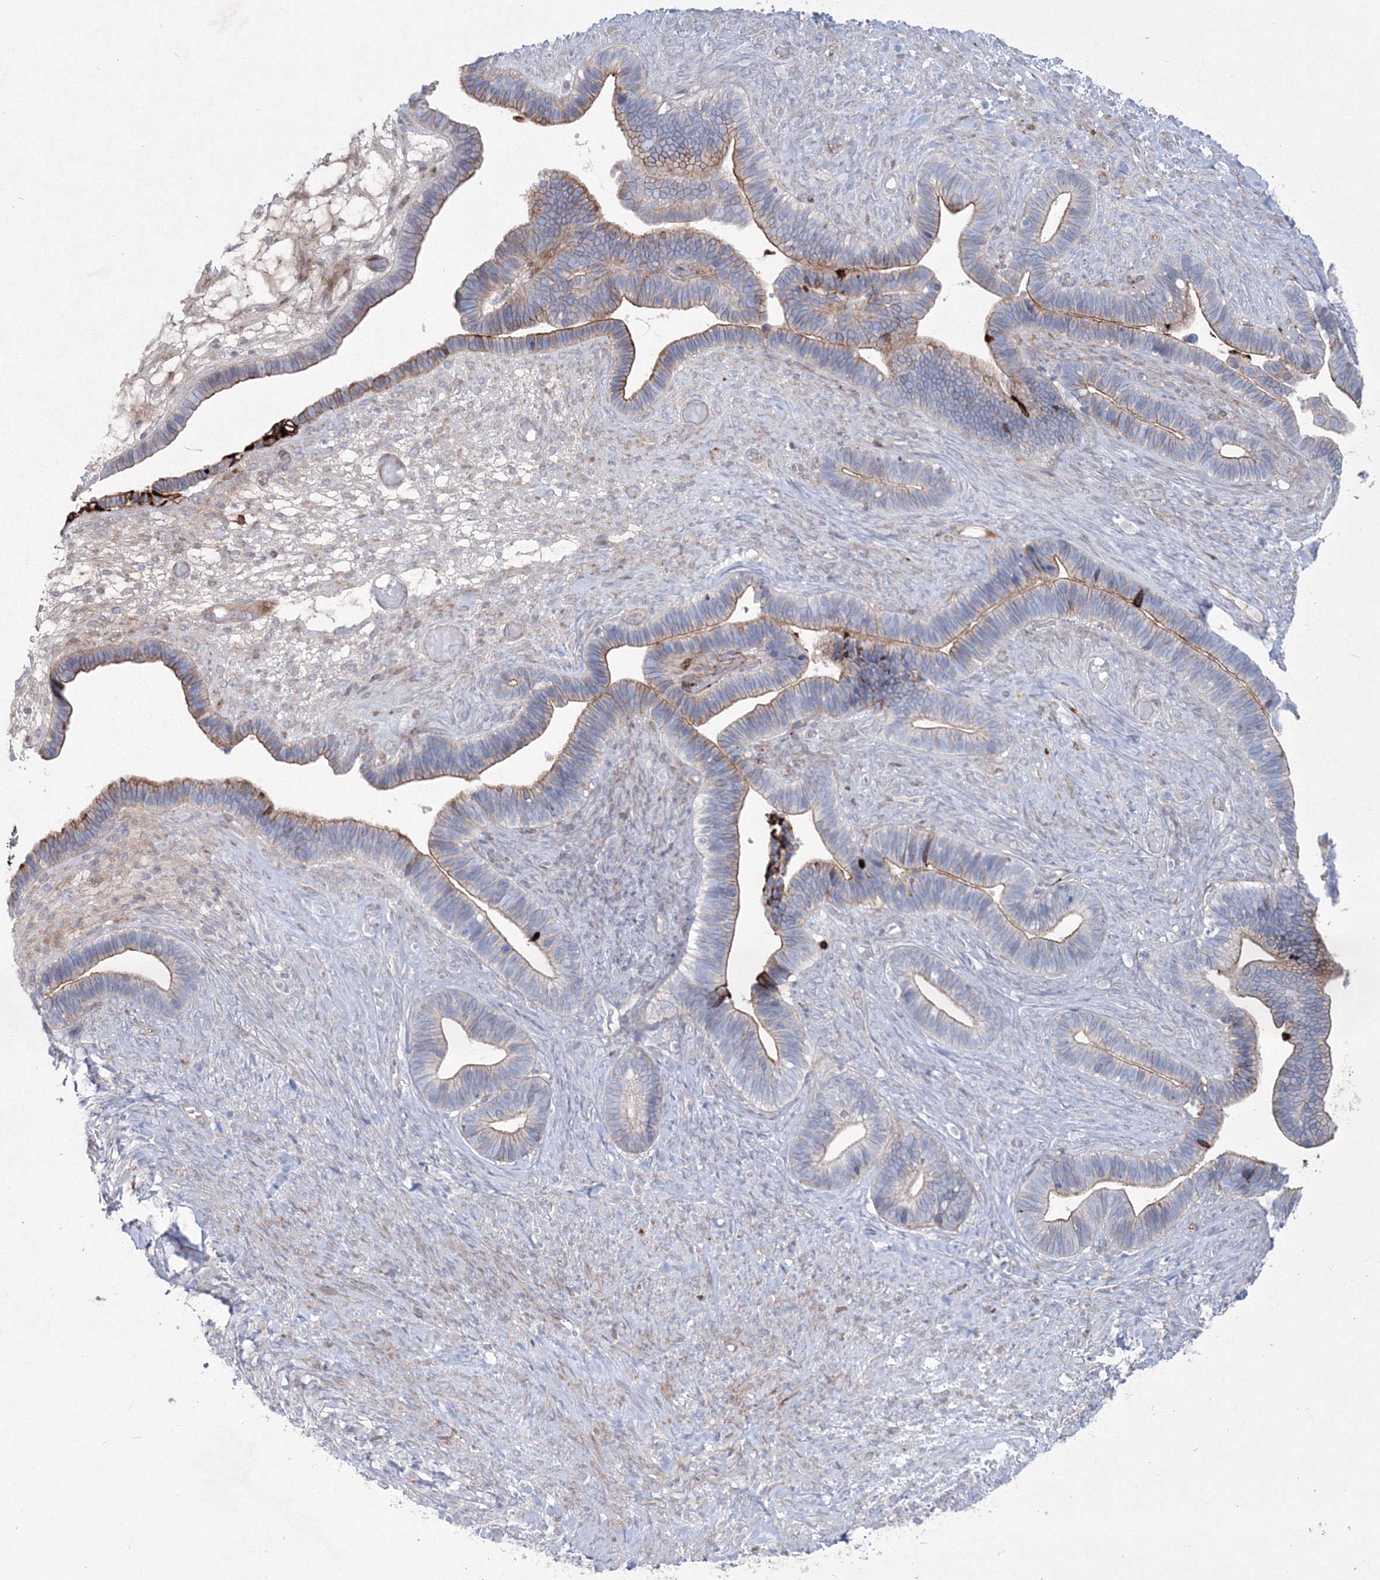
{"staining": {"intensity": "moderate", "quantity": ">75%", "location": "cytoplasmic/membranous"}, "tissue": "ovarian cancer", "cell_type": "Tumor cells", "image_type": "cancer", "snomed": [{"axis": "morphology", "description": "Cystadenocarcinoma, serous, NOS"}, {"axis": "topography", "description": "Ovary"}], "caption": "Serous cystadenocarcinoma (ovarian) stained with immunohistochemistry (IHC) displays moderate cytoplasmic/membranous expression in about >75% of tumor cells.", "gene": "HYAL2", "patient": {"sex": "female", "age": 56}}